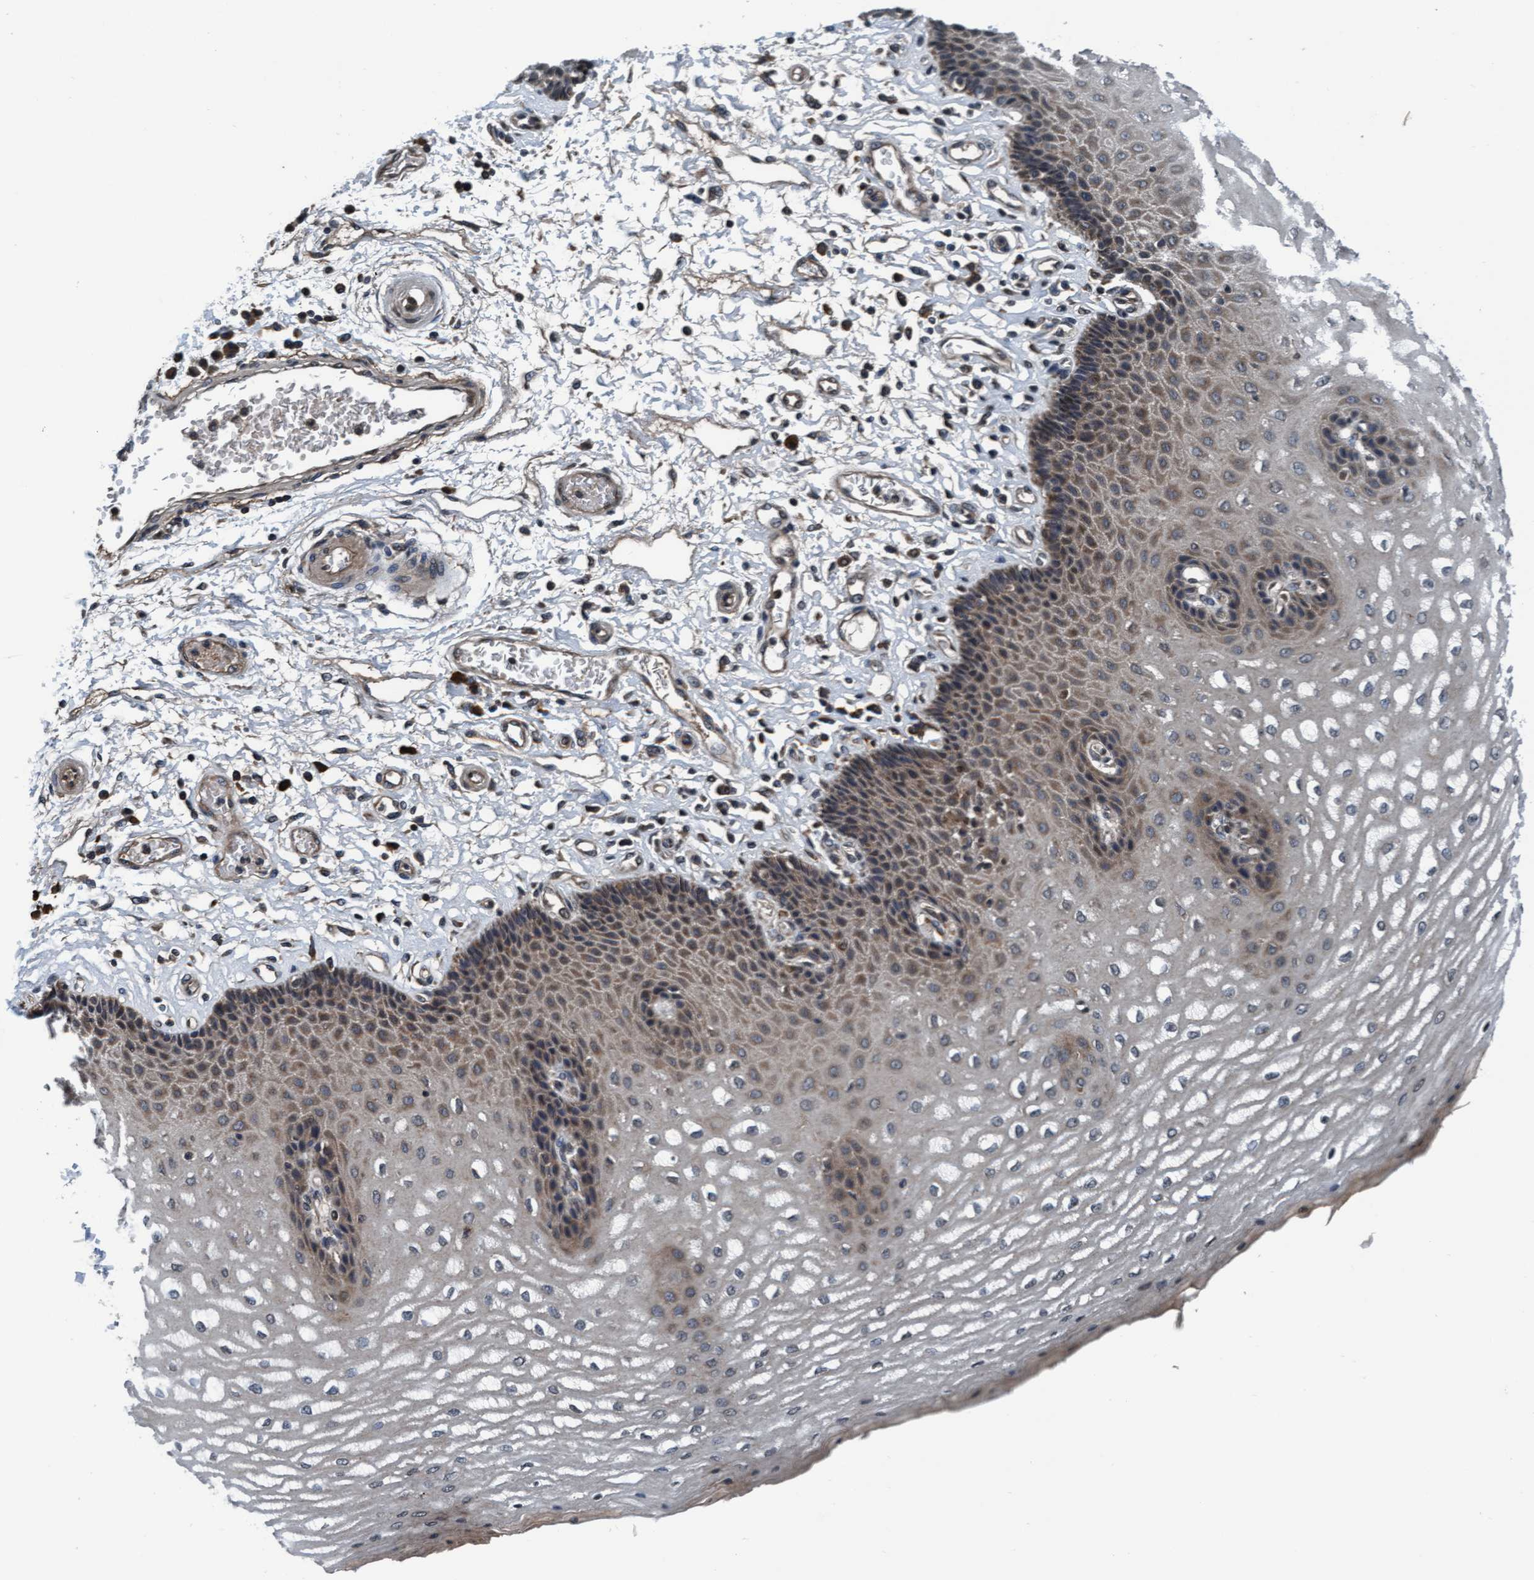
{"staining": {"intensity": "moderate", "quantity": ">75%", "location": "cytoplasmic/membranous"}, "tissue": "esophagus", "cell_type": "Squamous epithelial cells", "image_type": "normal", "snomed": [{"axis": "morphology", "description": "Normal tissue, NOS"}, {"axis": "topography", "description": "Esophagus"}], "caption": "A brown stain highlights moderate cytoplasmic/membranous positivity of a protein in squamous epithelial cells of unremarkable esophagus.", "gene": "WASF1", "patient": {"sex": "male", "age": 54}}